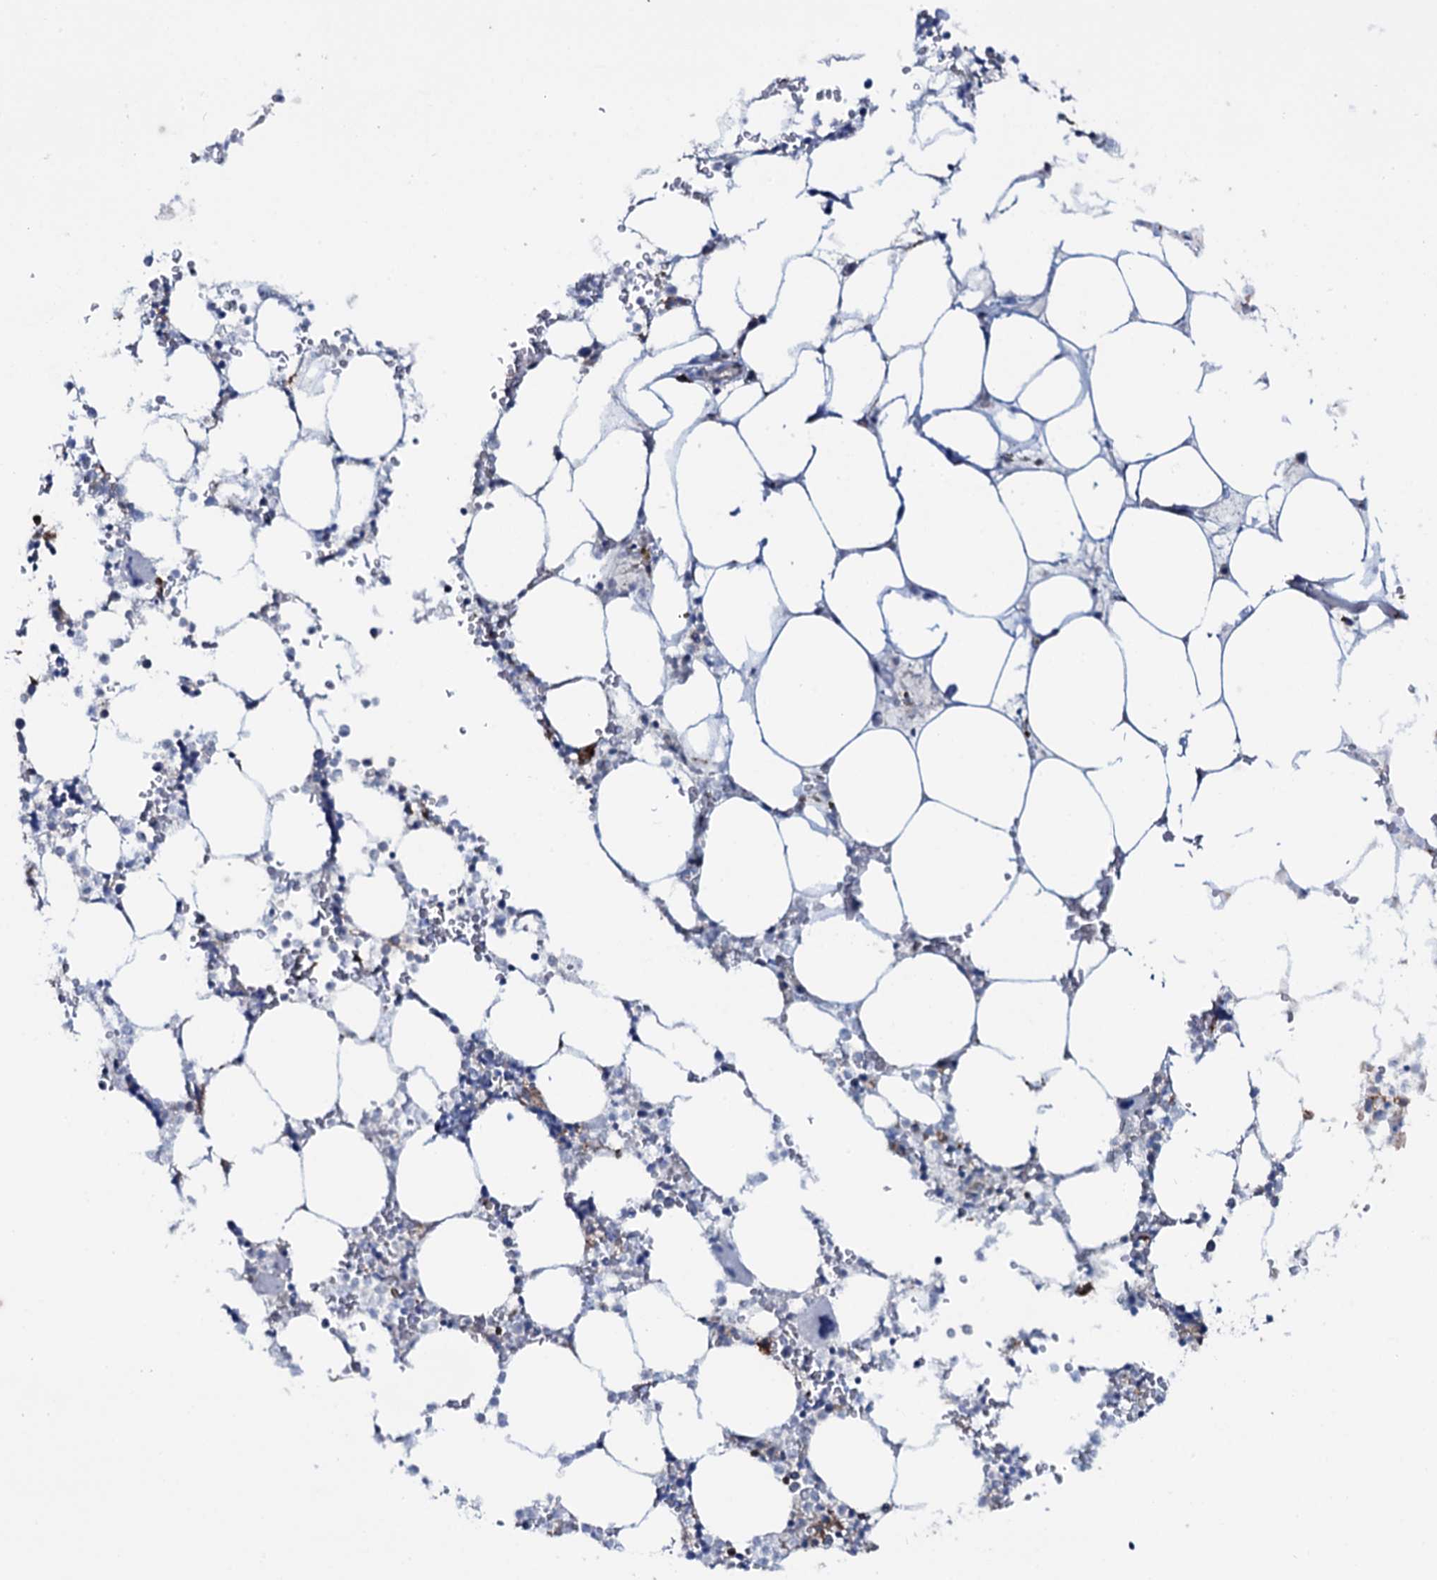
{"staining": {"intensity": "weak", "quantity": "<25%", "location": "cytoplasmic/membranous"}, "tissue": "bone marrow", "cell_type": "Hematopoietic cells", "image_type": "normal", "snomed": [{"axis": "morphology", "description": "Normal tissue, NOS"}, {"axis": "topography", "description": "Bone marrow"}], "caption": "Protein analysis of normal bone marrow reveals no significant positivity in hematopoietic cells.", "gene": "OSBPL2", "patient": {"sex": "male", "age": 64}}